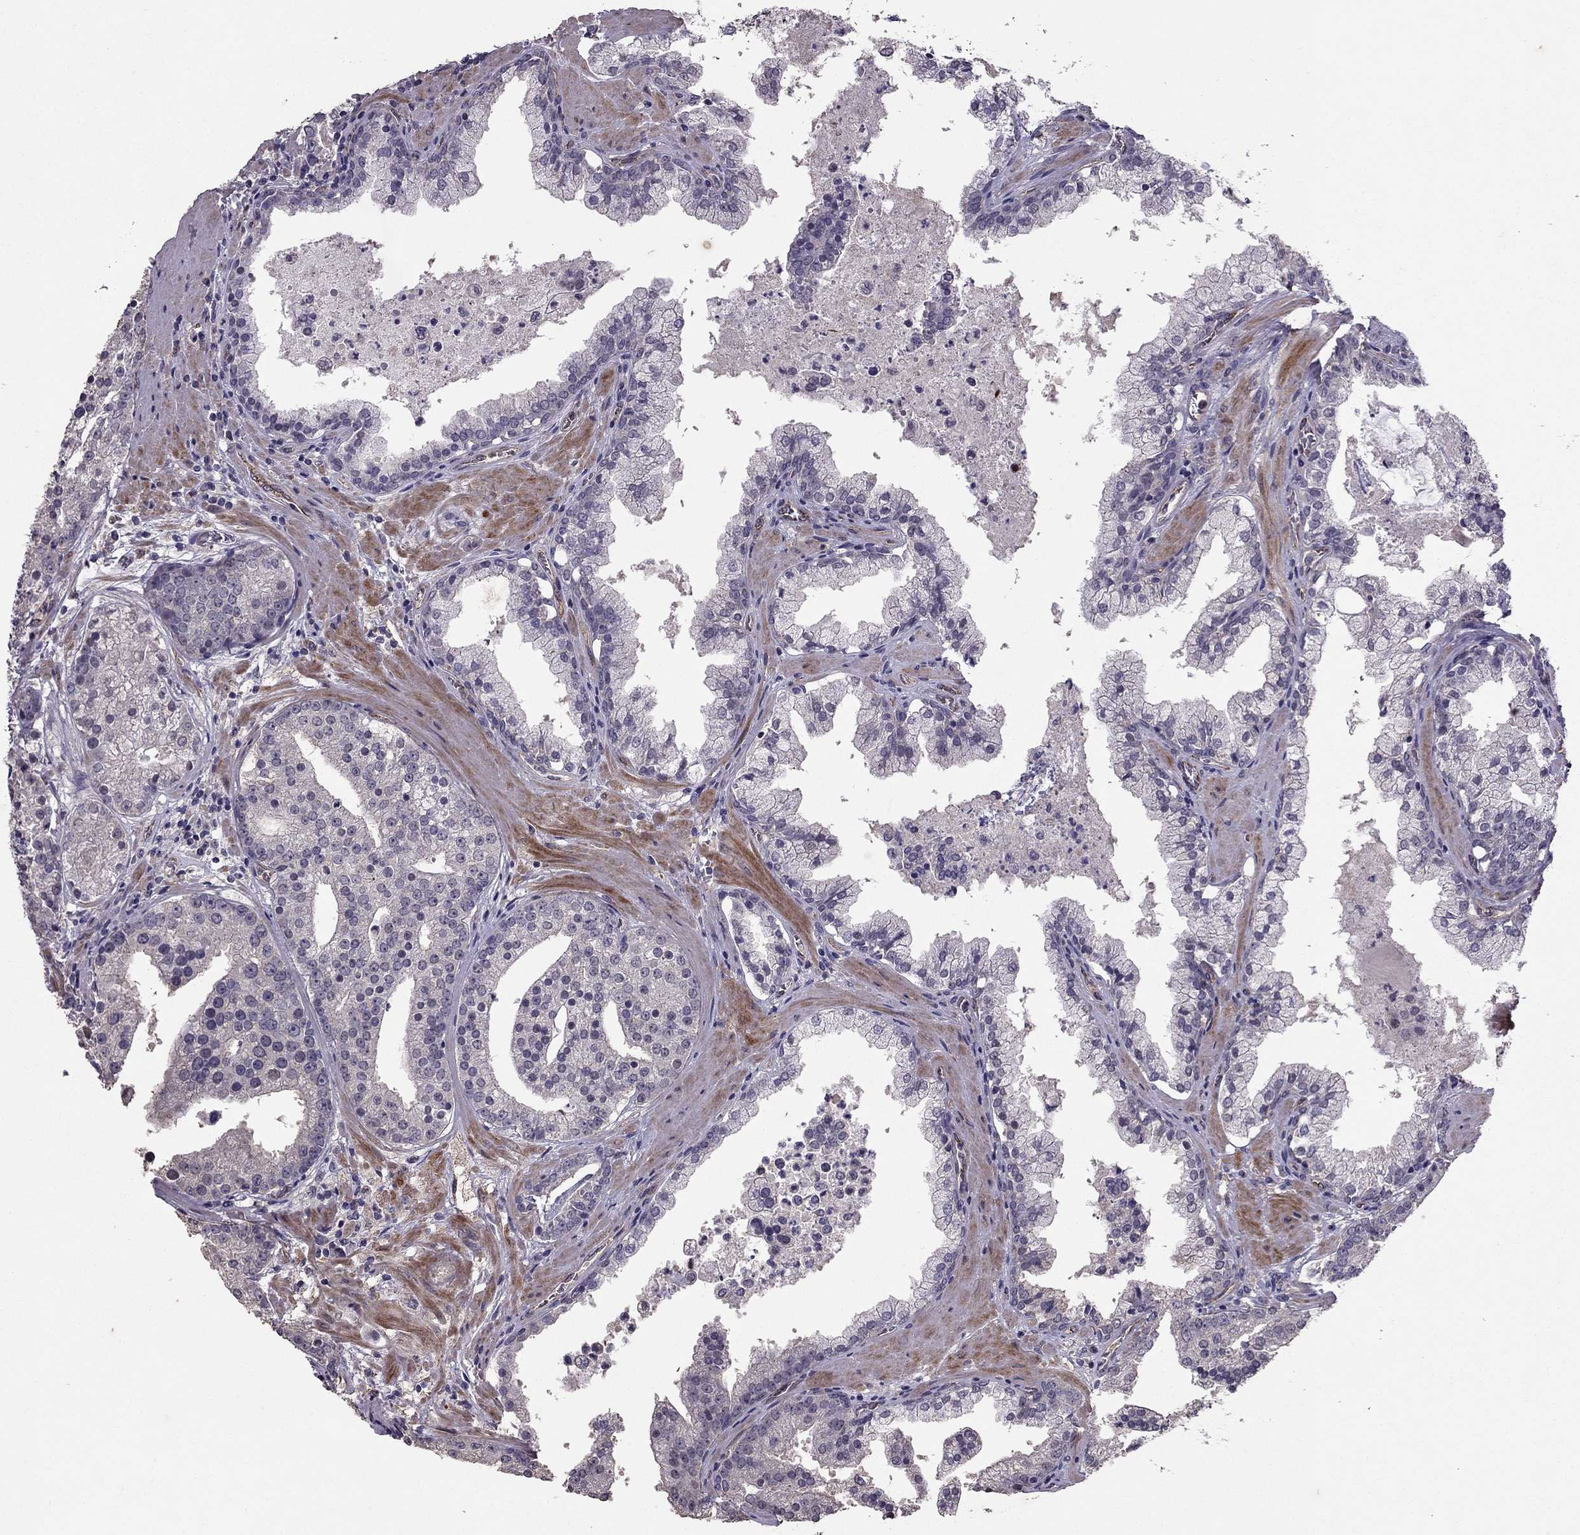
{"staining": {"intensity": "negative", "quantity": "none", "location": "none"}, "tissue": "prostate cancer", "cell_type": "Tumor cells", "image_type": "cancer", "snomed": [{"axis": "morphology", "description": "Adenocarcinoma, NOS"}, {"axis": "topography", "description": "Prostate and seminal vesicle, NOS"}, {"axis": "topography", "description": "Prostate"}], "caption": "An immunohistochemistry histopathology image of prostate cancer (adenocarcinoma) is shown. There is no staining in tumor cells of prostate cancer (adenocarcinoma).", "gene": "RASIP1", "patient": {"sex": "male", "age": 44}}